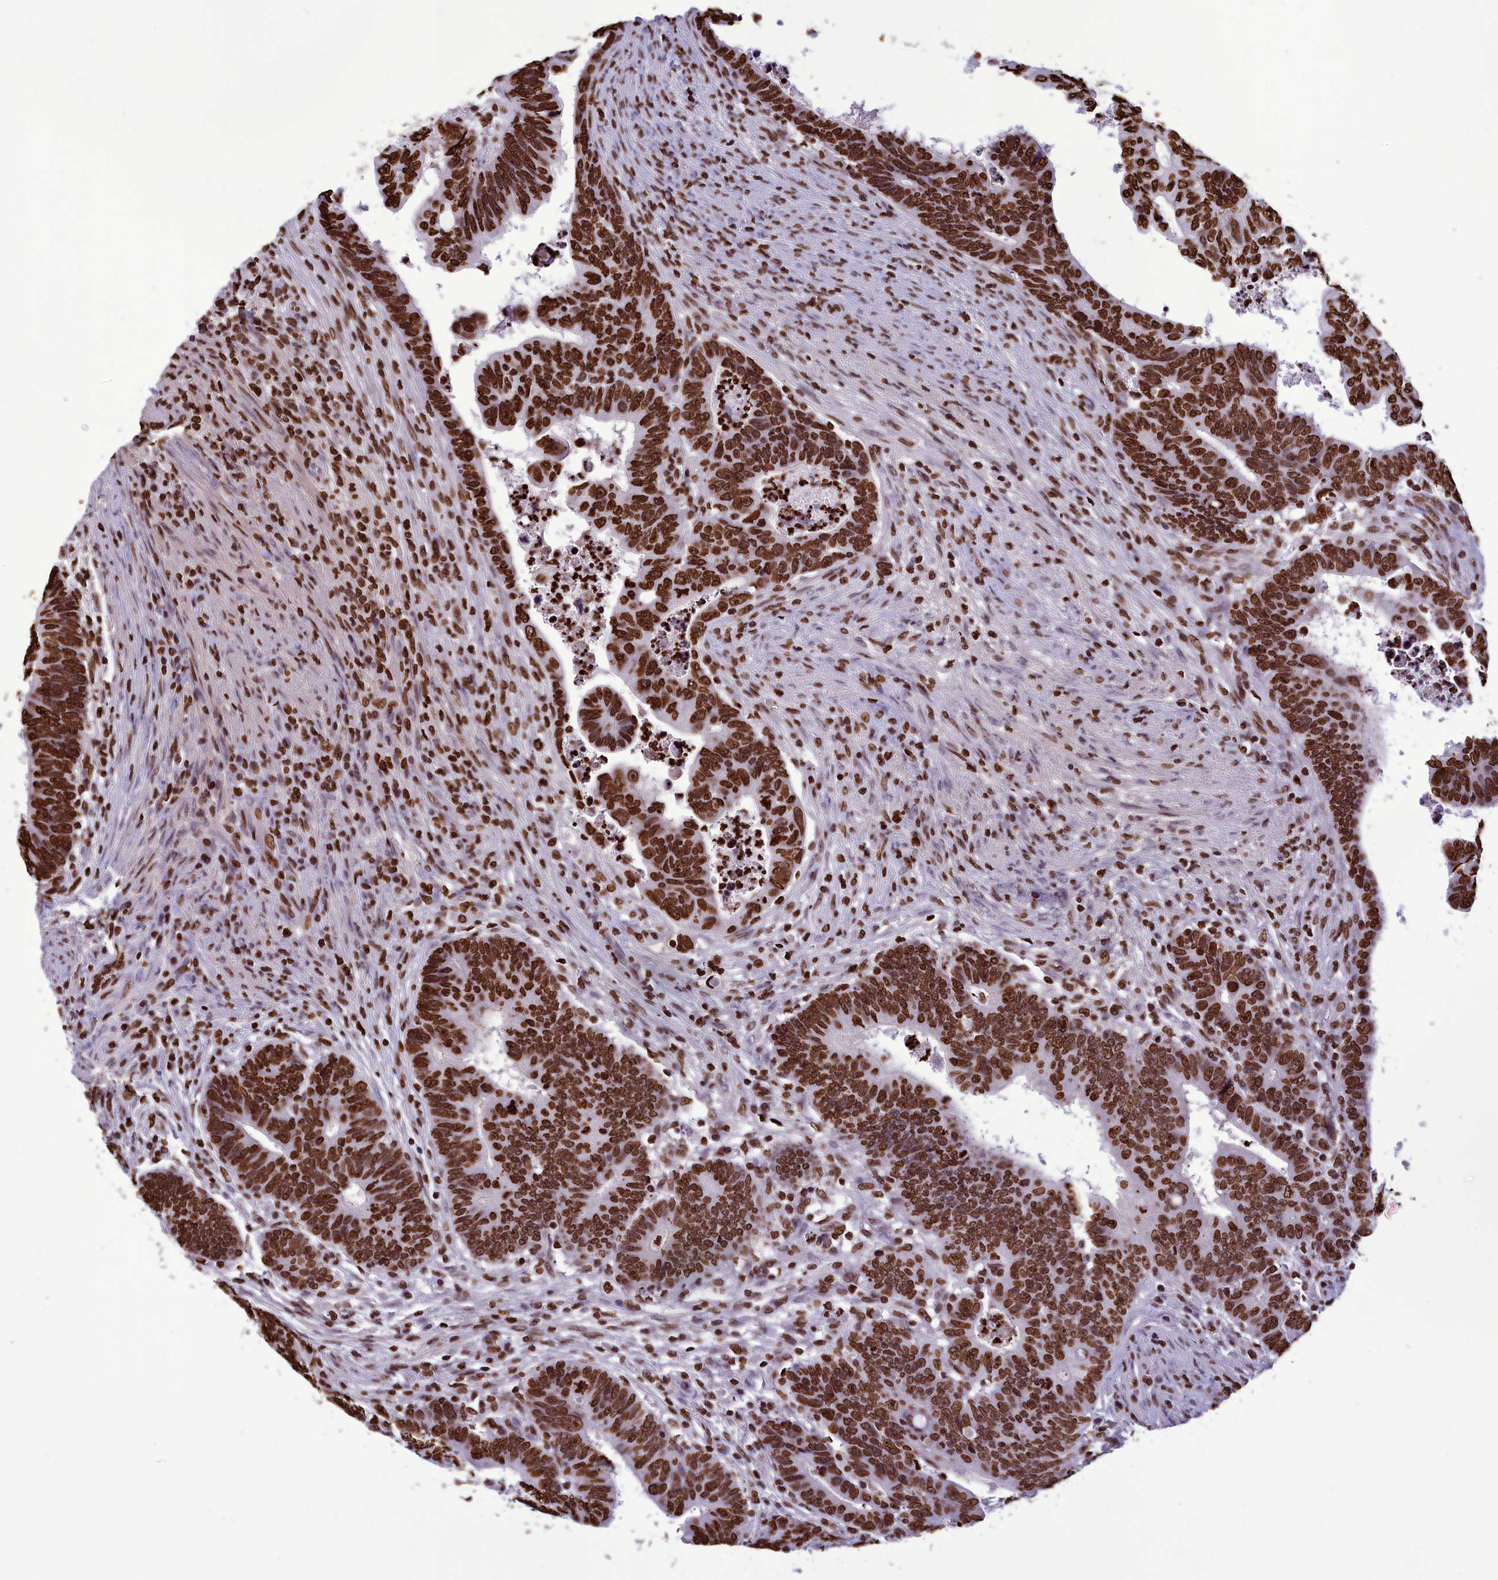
{"staining": {"intensity": "strong", "quantity": ">75%", "location": "nuclear"}, "tissue": "colorectal cancer", "cell_type": "Tumor cells", "image_type": "cancer", "snomed": [{"axis": "morphology", "description": "Normal tissue, NOS"}, {"axis": "morphology", "description": "Adenocarcinoma, NOS"}, {"axis": "topography", "description": "Rectum"}], "caption": "Adenocarcinoma (colorectal) tissue demonstrates strong nuclear positivity in approximately >75% of tumor cells", "gene": "AKAP17A", "patient": {"sex": "female", "age": 65}}